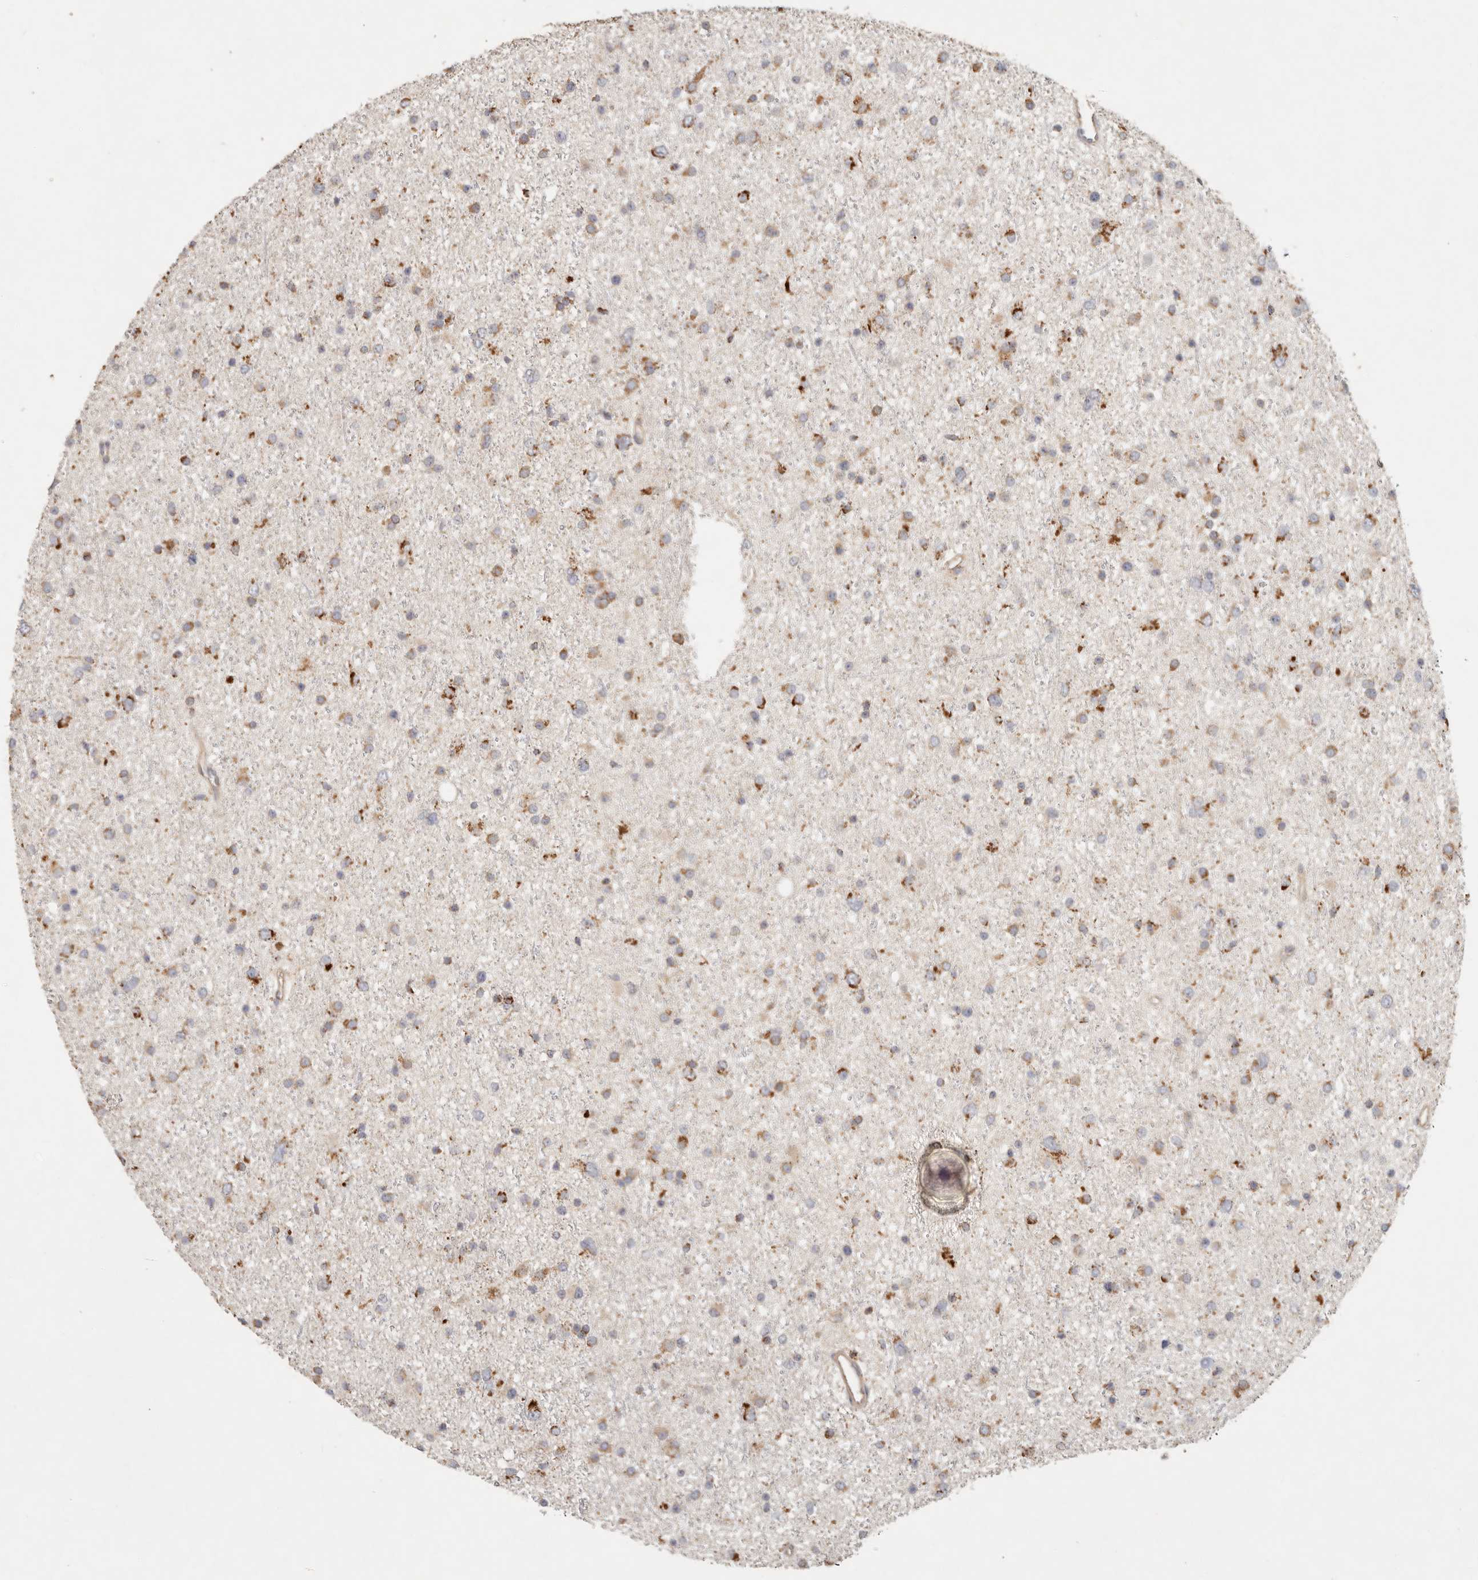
{"staining": {"intensity": "strong", "quantity": "25%-75%", "location": "cytoplasmic/membranous"}, "tissue": "glioma", "cell_type": "Tumor cells", "image_type": "cancer", "snomed": [{"axis": "morphology", "description": "Glioma, malignant, Low grade"}, {"axis": "topography", "description": "Cerebral cortex"}], "caption": "A high-resolution image shows IHC staining of glioma, which displays strong cytoplasmic/membranous expression in approximately 25%-75% of tumor cells.", "gene": "ARHGEF10L", "patient": {"sex": "female", "age": 39}}